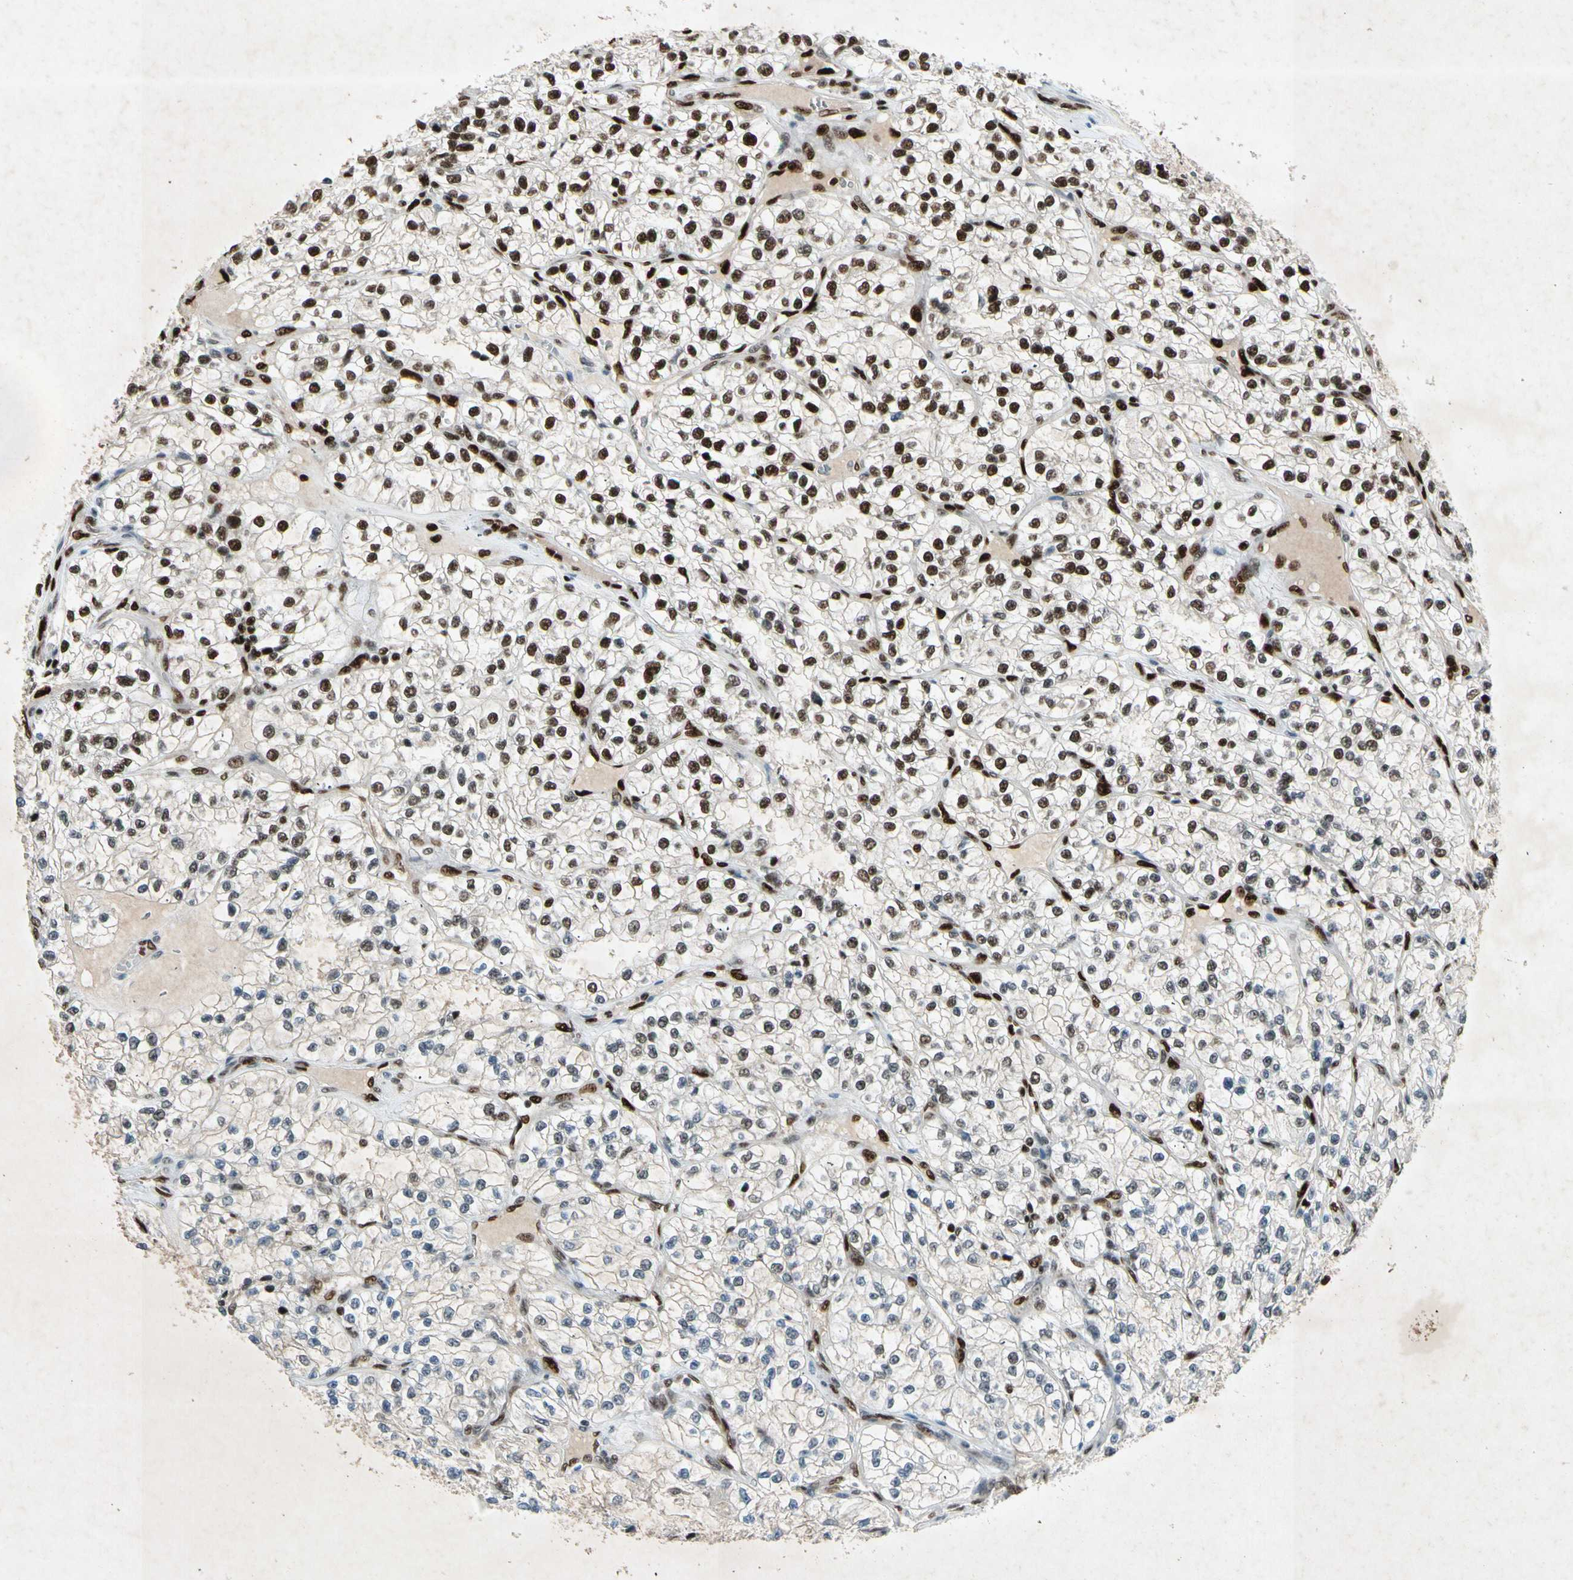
{"staining": {"intensity": "strong", "quantity": "25%-75%", "location": "nuclear"}, "tissue": "renal cancer", "cell_type": "Tumor cells", "image_type": "cancer", "snomed": [{"axis": "morphology", "description": "Adenocarcinoma, NOS"}, {"axis": "topography", "description": "Kidney"}], "caption": "Strong nuclear protein positivity is appreciated in about 25%-75% of tumor cells in renal cancer (adenocarcinoma).", "gene": "RNF43", "patient": {"sex": "female", "age": 57}}